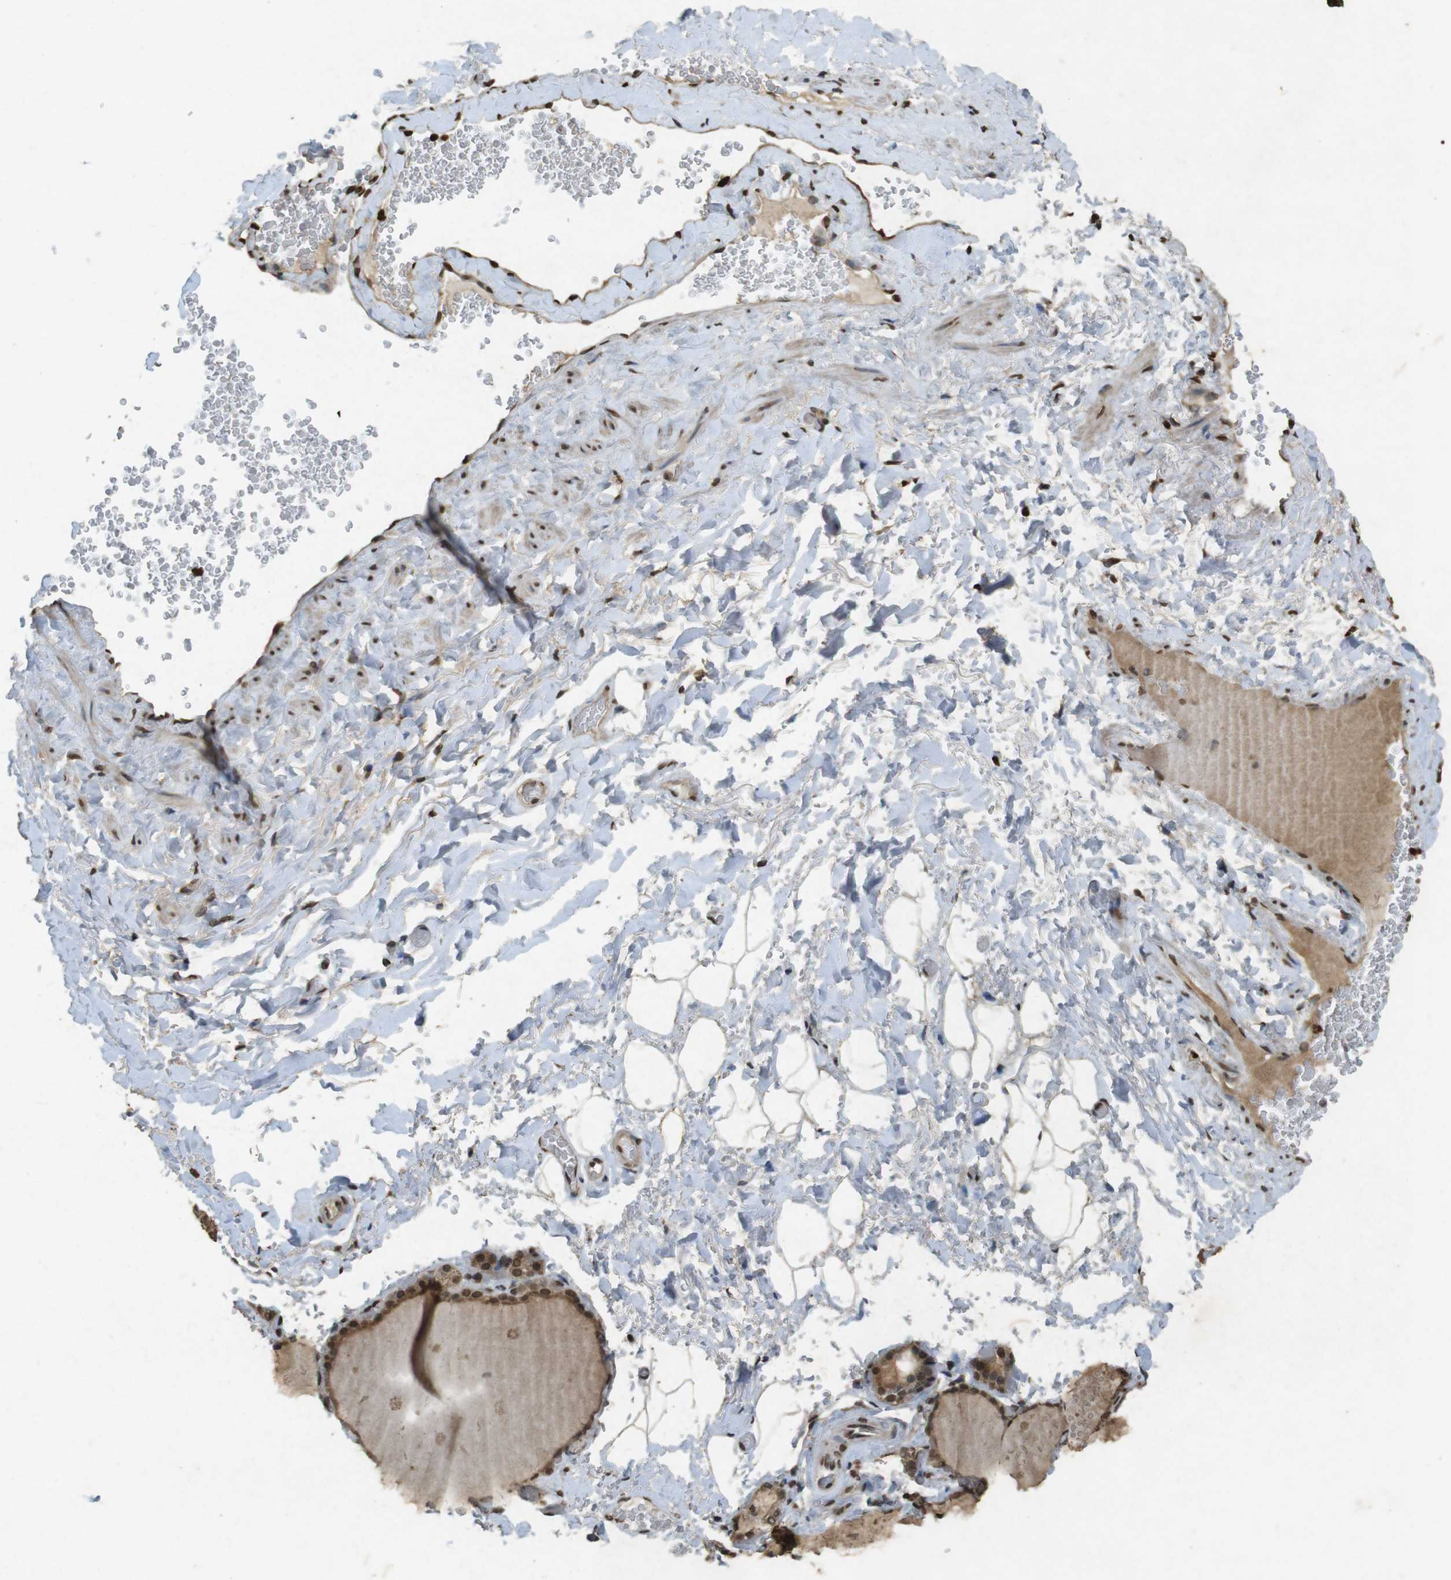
{"staining": {"intensity": "moderate", "quantity": ">75%", "location": "cytoplasmic/membranous,nuclear"}, "tissue": "thyroid gland", "cell_type": "Glandular cells", "image_type": "normal", "snomed": [{"axis": "morphology", "description": "Normal tissue, NOS"}, {"axis": "topography", "description": "Thyroid gland"}], "caption": "Approximately >75% of glandular cells in unremarkable human thyroid gland exhibit moderate cytoplasmic/membranous,nuclear protein staining as visualized by brown immunohistochemical staining.", "gene": "ORC4", "patient": {"sex": "male", "age": 61}}